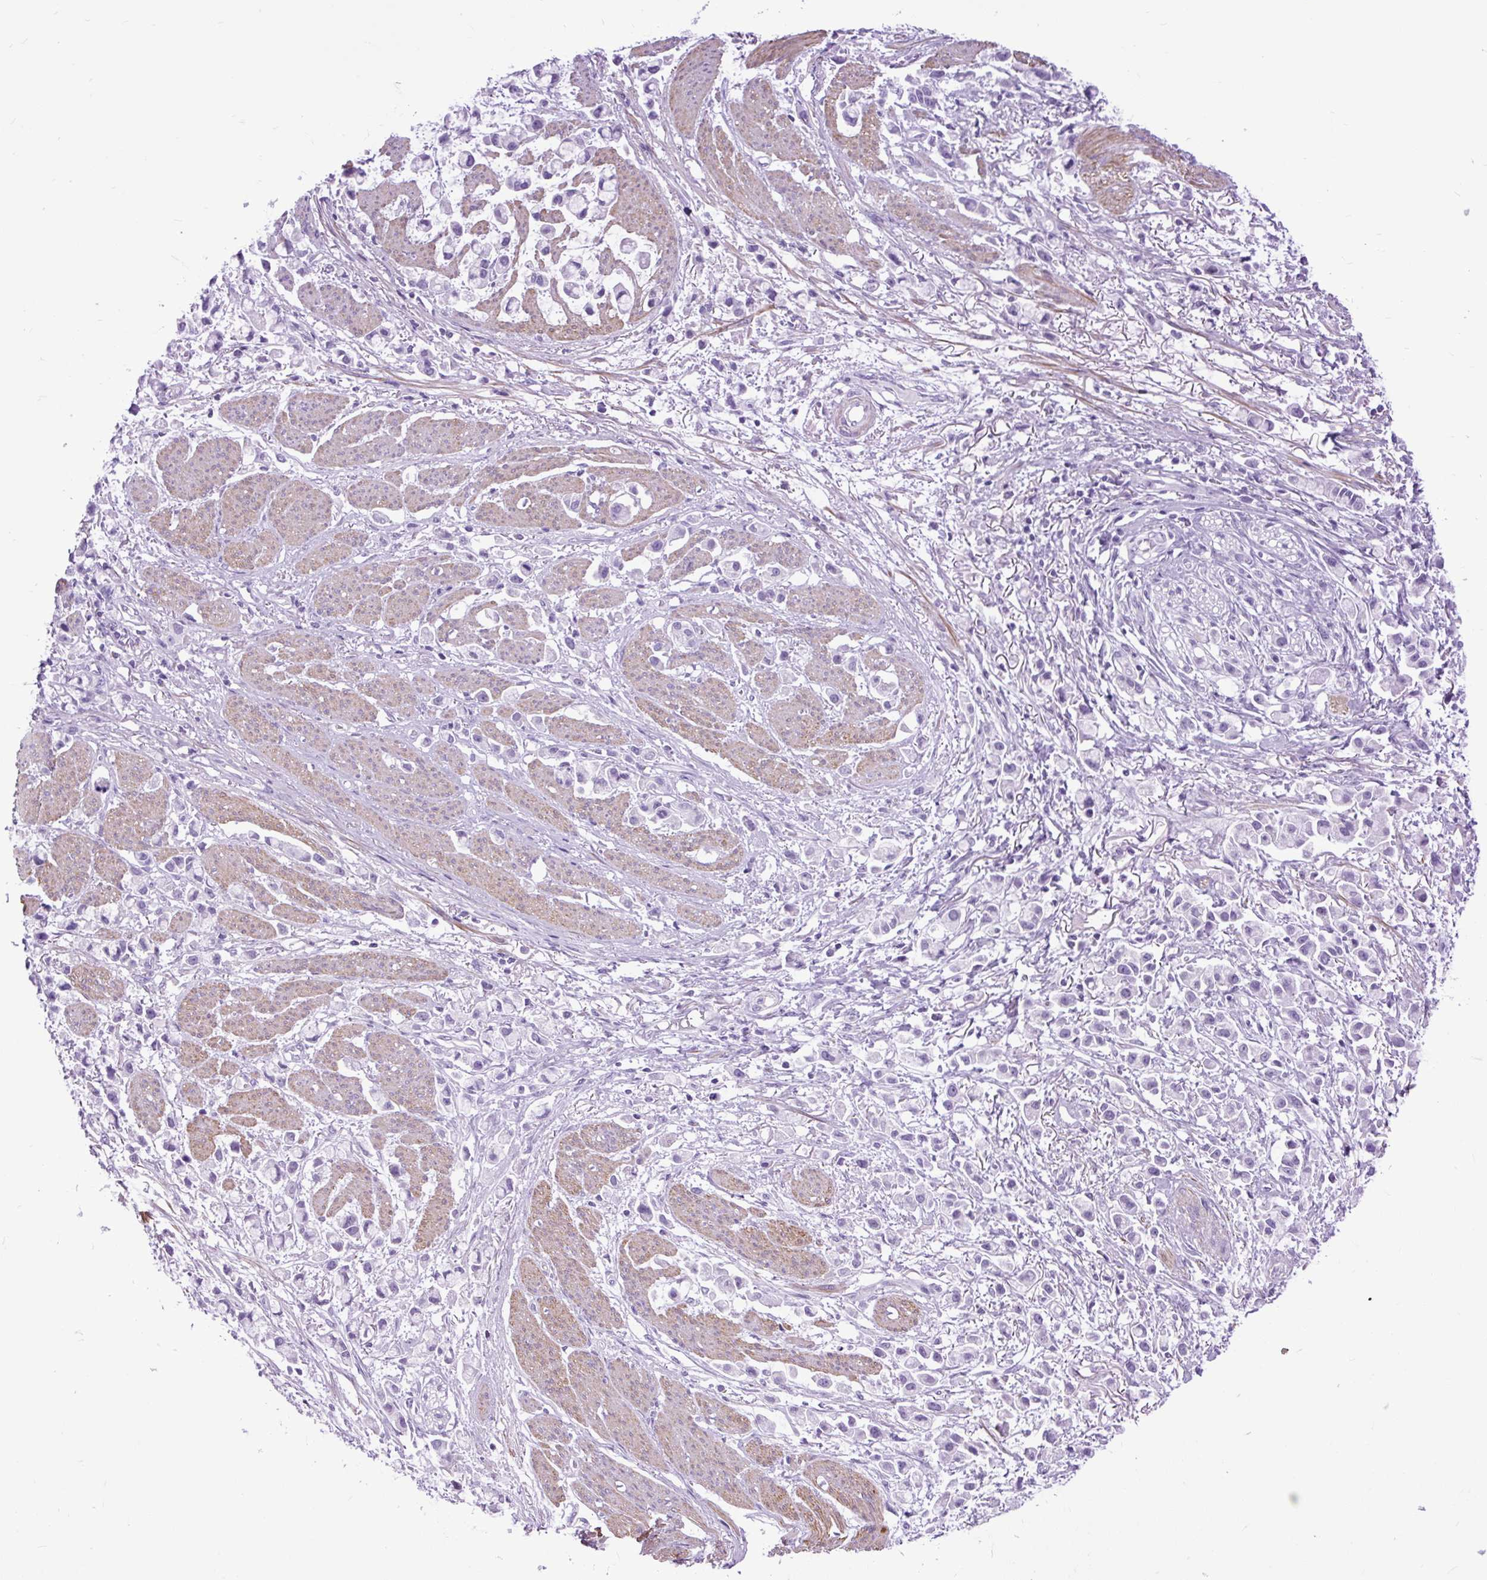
{"staining": {"intensity": "negative", "quantity": "none", "location": "none"}, "tissue": "stomach cancer", "cell_type": "Tumor cells", "image_type": "cancer", "snomed": [{"axis": "morphology", "description": "Adenocarcinoma, NOS"}, {"axis": "topography", "description": "Stomach"}], "caption": "Immunohistochemistry (IHC) photomicrograph of human stomach cancer (adenocarcinoma) stained for a protein (brown), which reveals no expression in tumor cells. Nuclei are stained in blue.", "gene": "DPP6", "patient": {"sex": "female", "age": 81}}